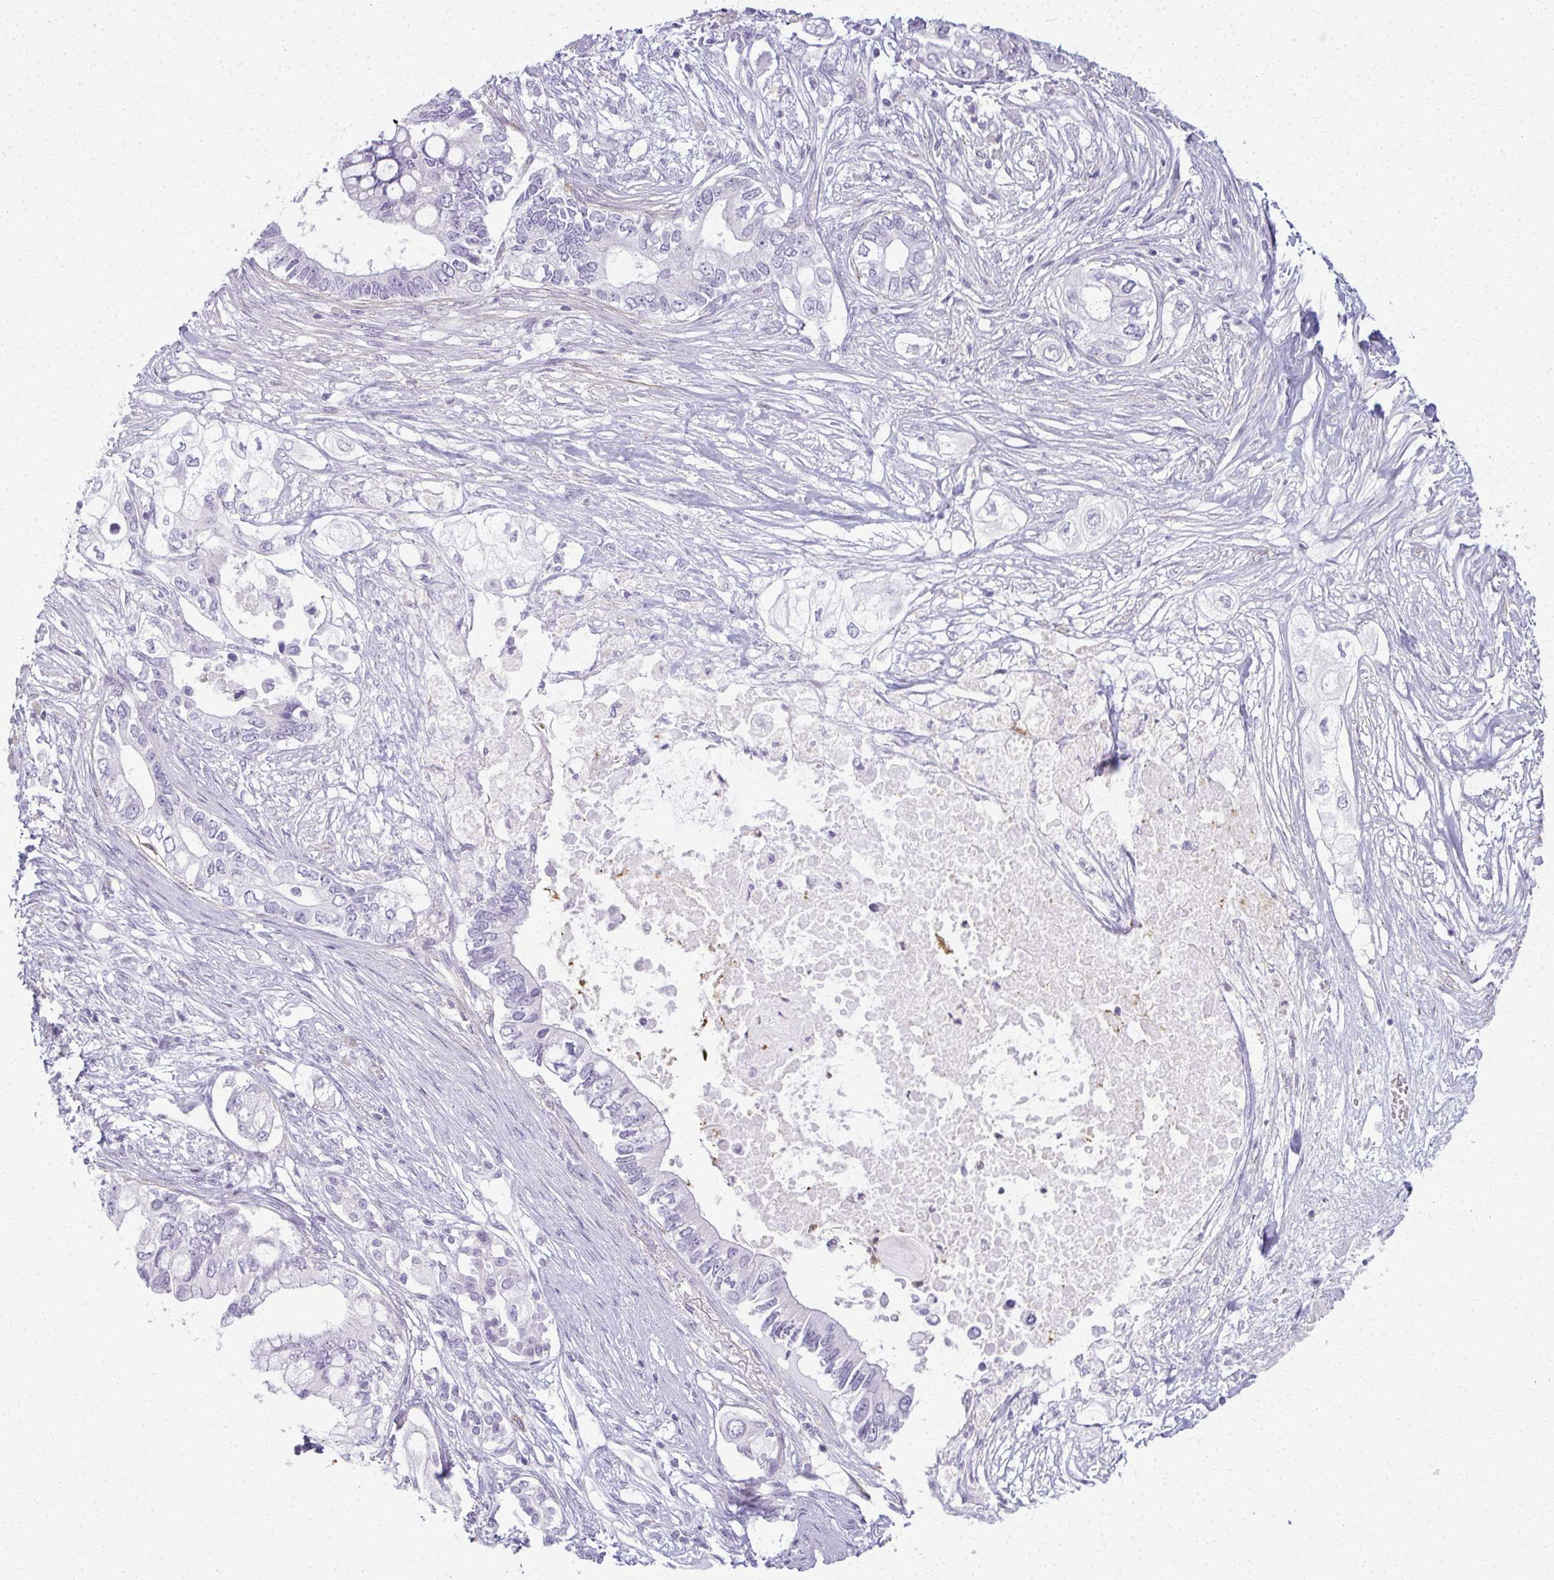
{"staining": {"intensity": "negative", "quantity": "none", "location": "none"}, "tissue": "pancreatic cancer", "cell_type": "Tumor cells", "image_type": "cancer", "snomed": [{"axis": "morphology", "description": "Adenocarcinoma, NOS"}, {"axis": "topography", "description": "Pancreas"}], "caption": "Adenocarcinoma (pancreatic) was stained to show a protein in brown. There is no significant positivity in tumor cells.", "gene": "CA3", "patient": {"sex": "female", "age": 63}}